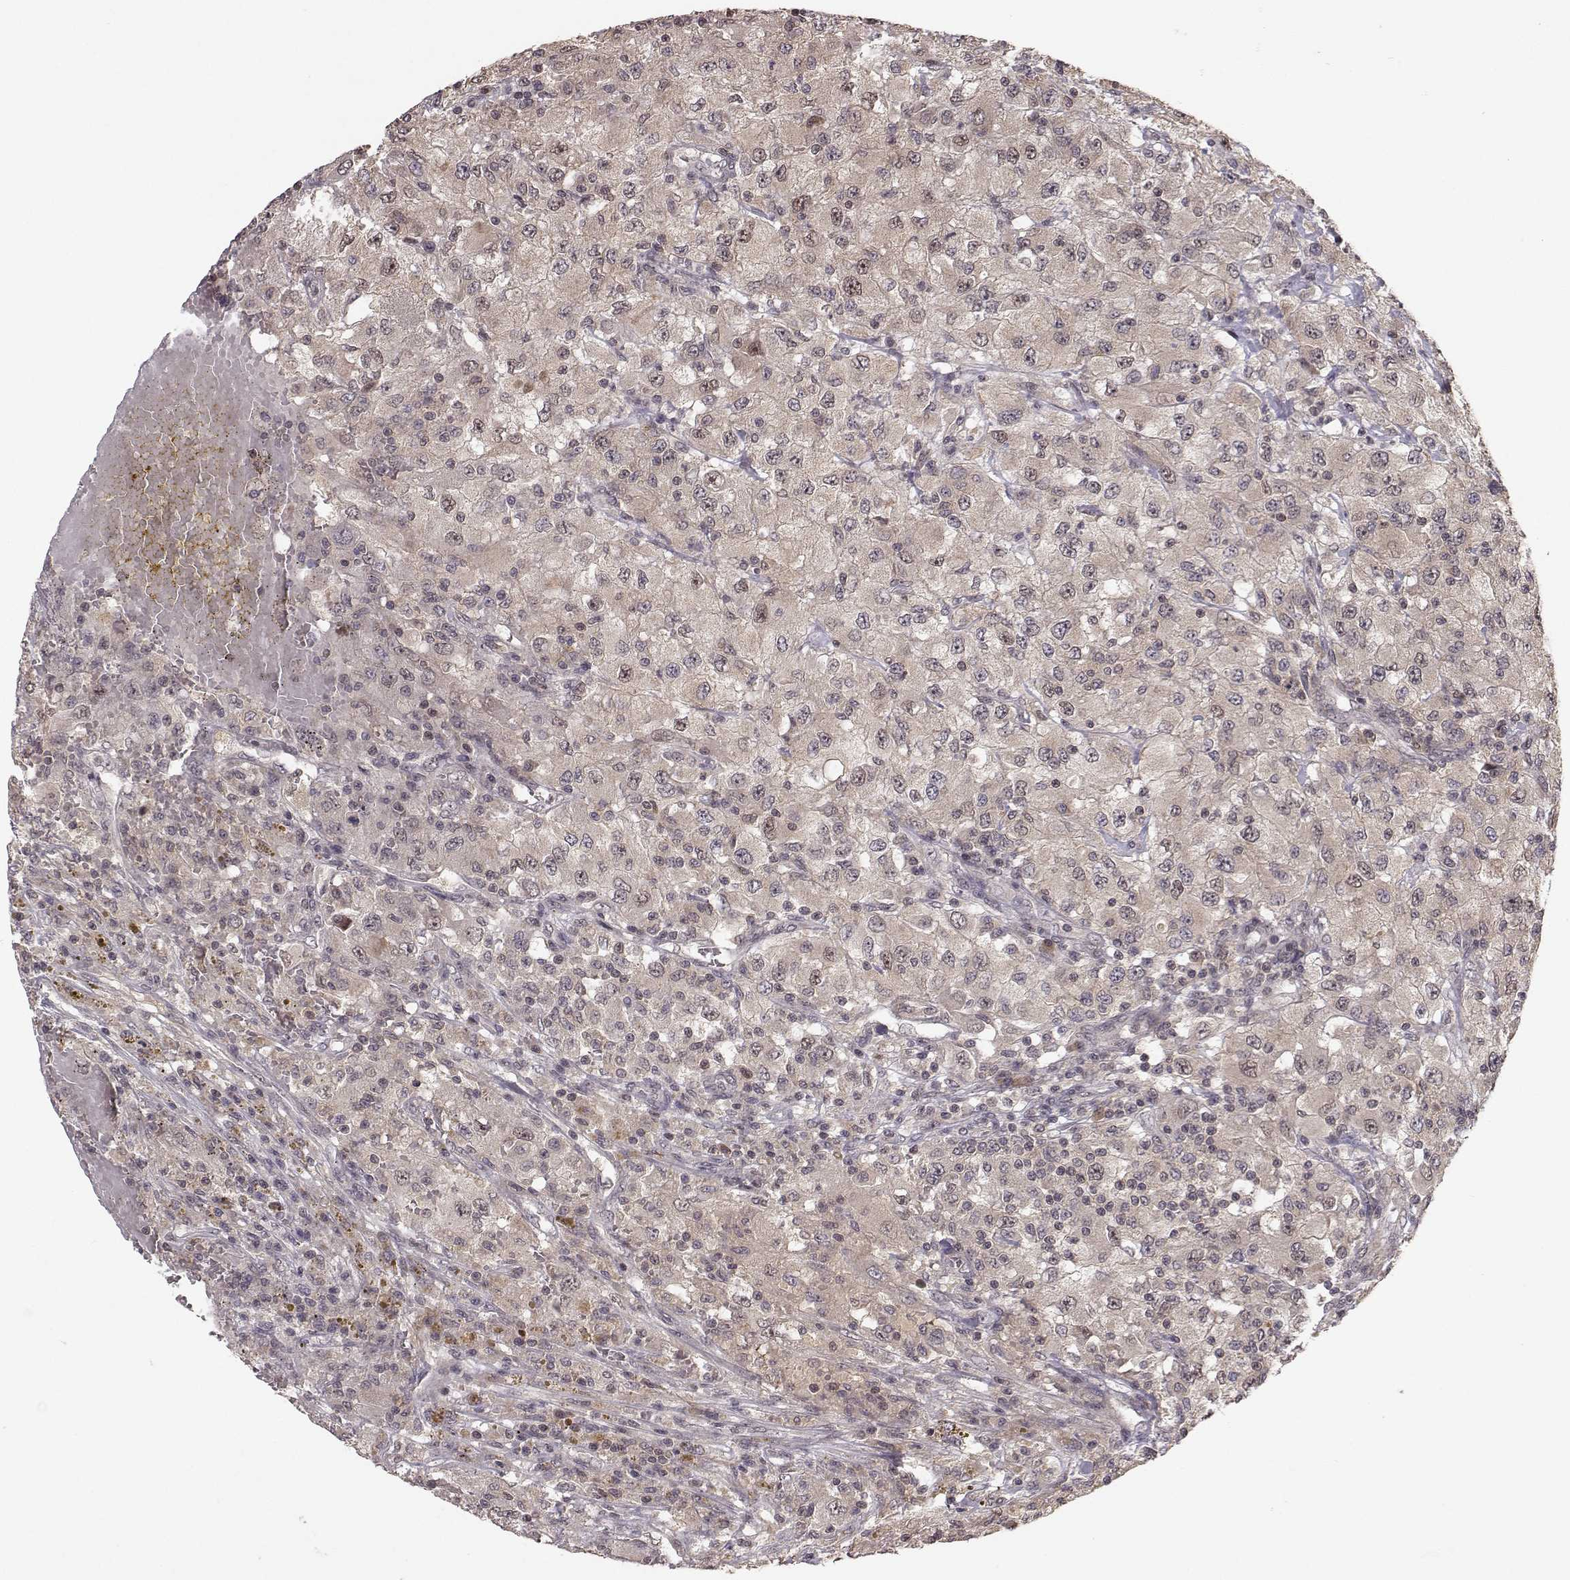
{"staining": {"intensity": "weak", "quantity": ">75%", "location": "cytoplasmic/membranous"}, "tissue": "renal cancer", "cell_type": "Tumor cells", "image_type": "cancer", "snomed": [{"axis": "morphology", "description": "Adenocarcinoma, NOS"}, {"axis": "topography", "description": "Kidney"}], "caption": "Weak cytoplasmic/membranous protein positivity is seen in approximately >75% of tumor cells in renal adenocarcinoma.", "gene": "PLEKHG3", "patient": {"sex": "female", "age": 67}}